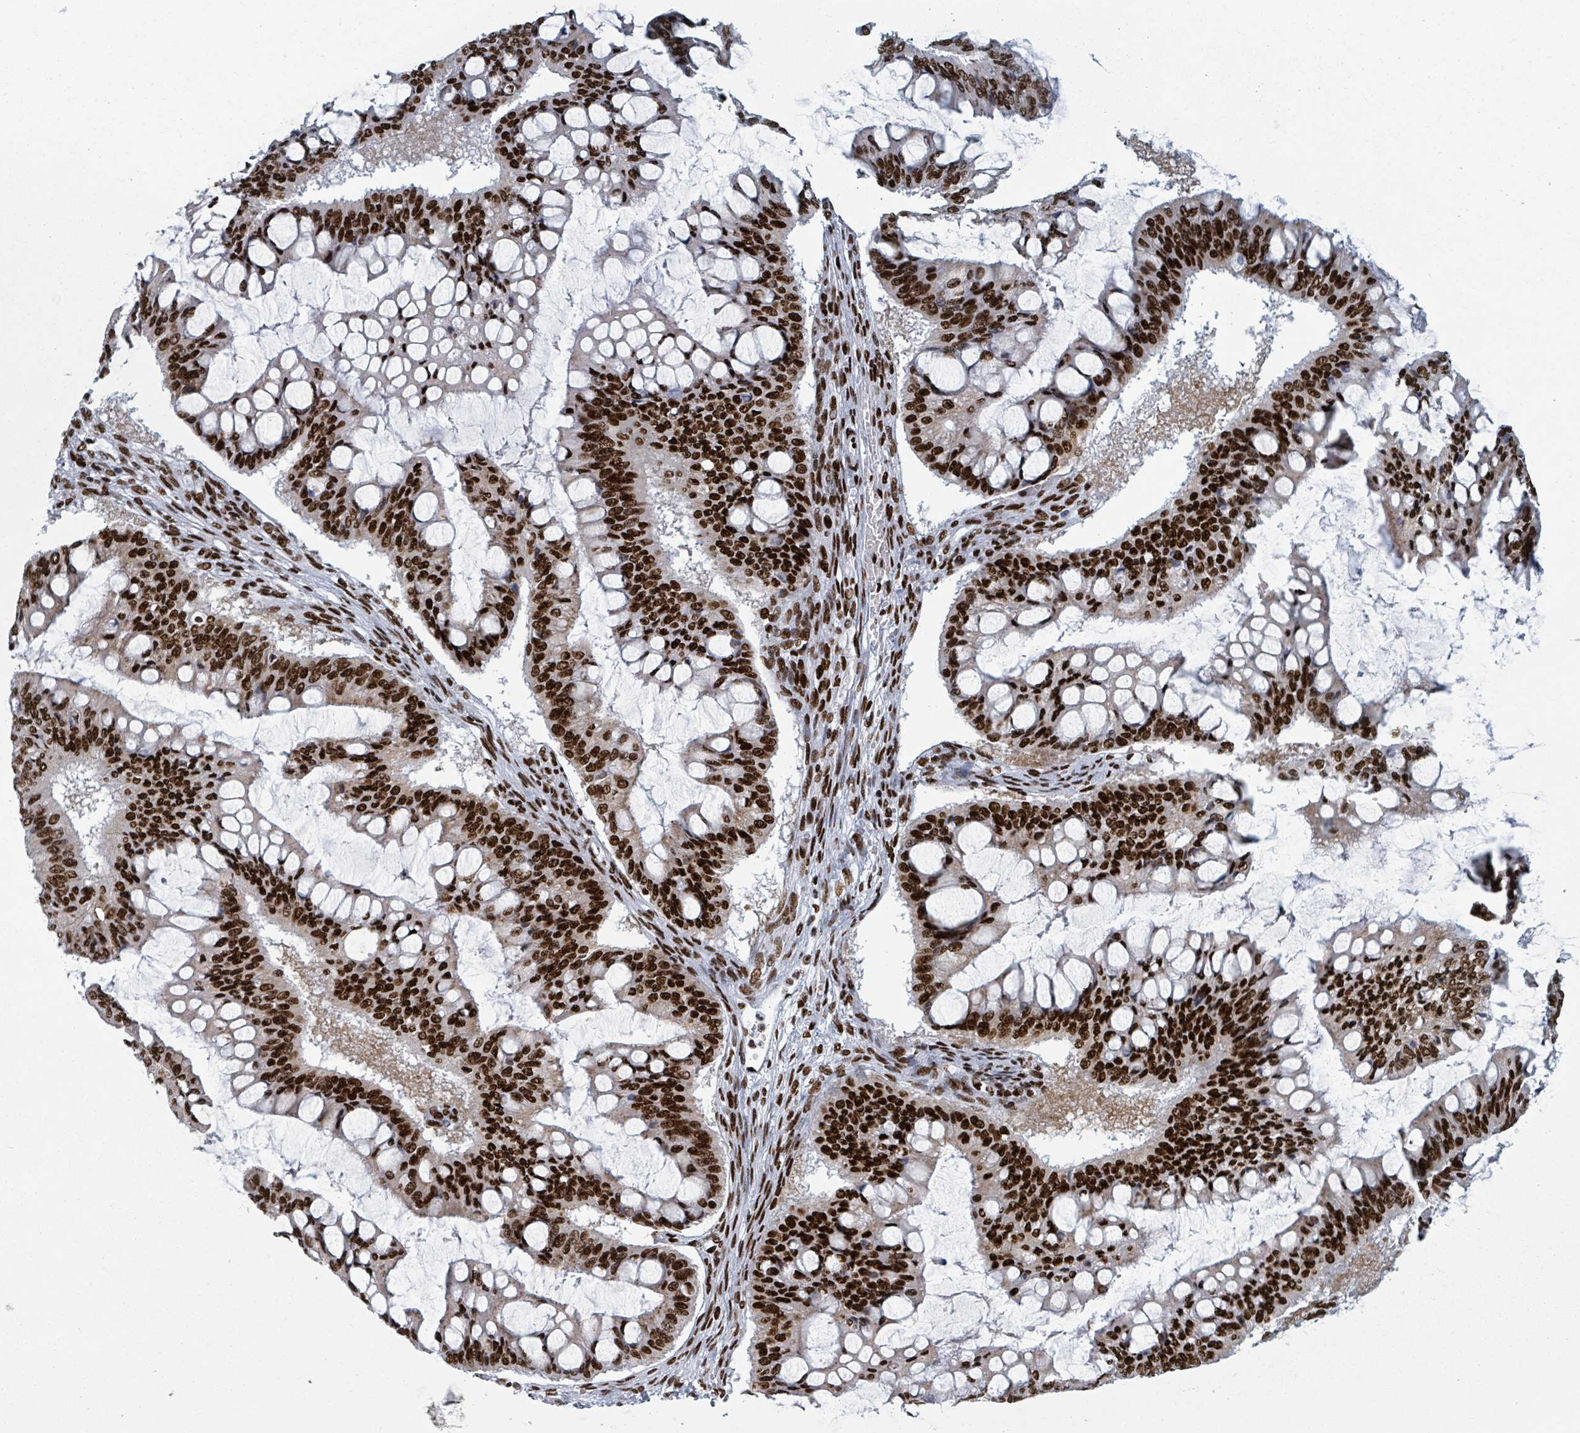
{"staining": {"intensity": "strong", "quantity": ">75%", "location": "nuclear"}, "tissue": "ovarian cancer", "cell_type": "Tumor cells", "image_type": "cancer", "snomed": [{"axis": "morphology", "description": "Cystadenocarcinoma, mucinous, NOS"}, {"axis": "topography", "description": "Ovary"}], "caption": "IHC micrograph of human mucinous cystadenocarcinoma (ovarian) stained for a protein (brown), which displays high levels of strong nuclear positivity in about >75% of tumor cells.", "gene": "DHX16", "patient": {"sex": "female", "age": 73}}